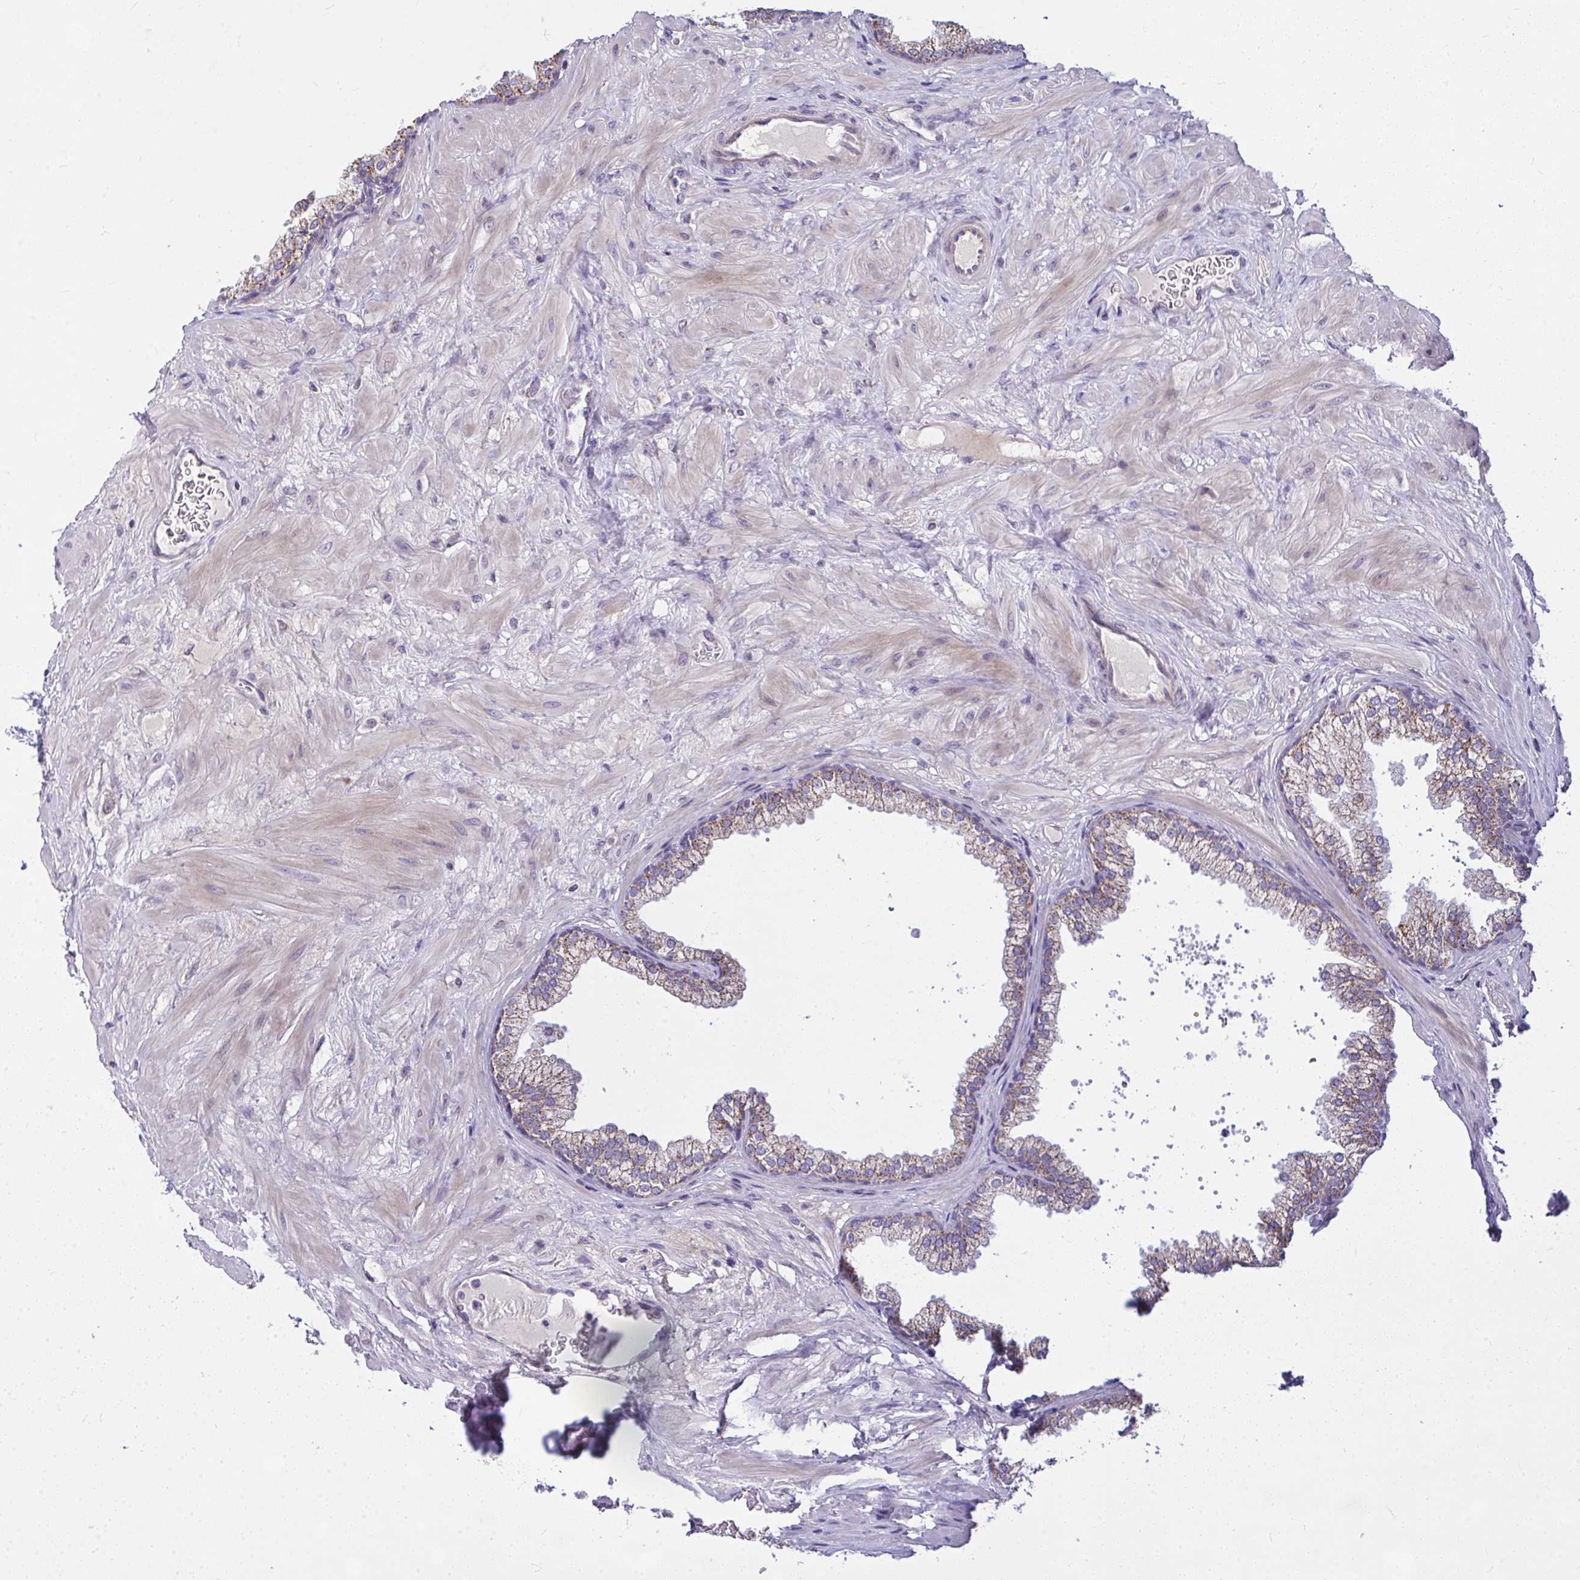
{"staining": {"intensity": "moderate", "quantity": ">75%", "location": "cytoplasmic/membranous"}, "tissue": "prostate", "cell_type": "Glandular cells", "image_type": "normal", "snomed": [{"axis": "morphology", "description": "Normal tissue, NOS"}, {"axis": "topography", "description": "Prostate"}], "caption": "Immunohistochemical staining of benign prostate shows medium levels of moderate cytoplasmic/membranous expression in approximately >75% of glandular cells. (DAB IHC with brightfield microscopy, high magnification).", "gene": "CEP63", "patient": {"sex": "male", "age": 37}}